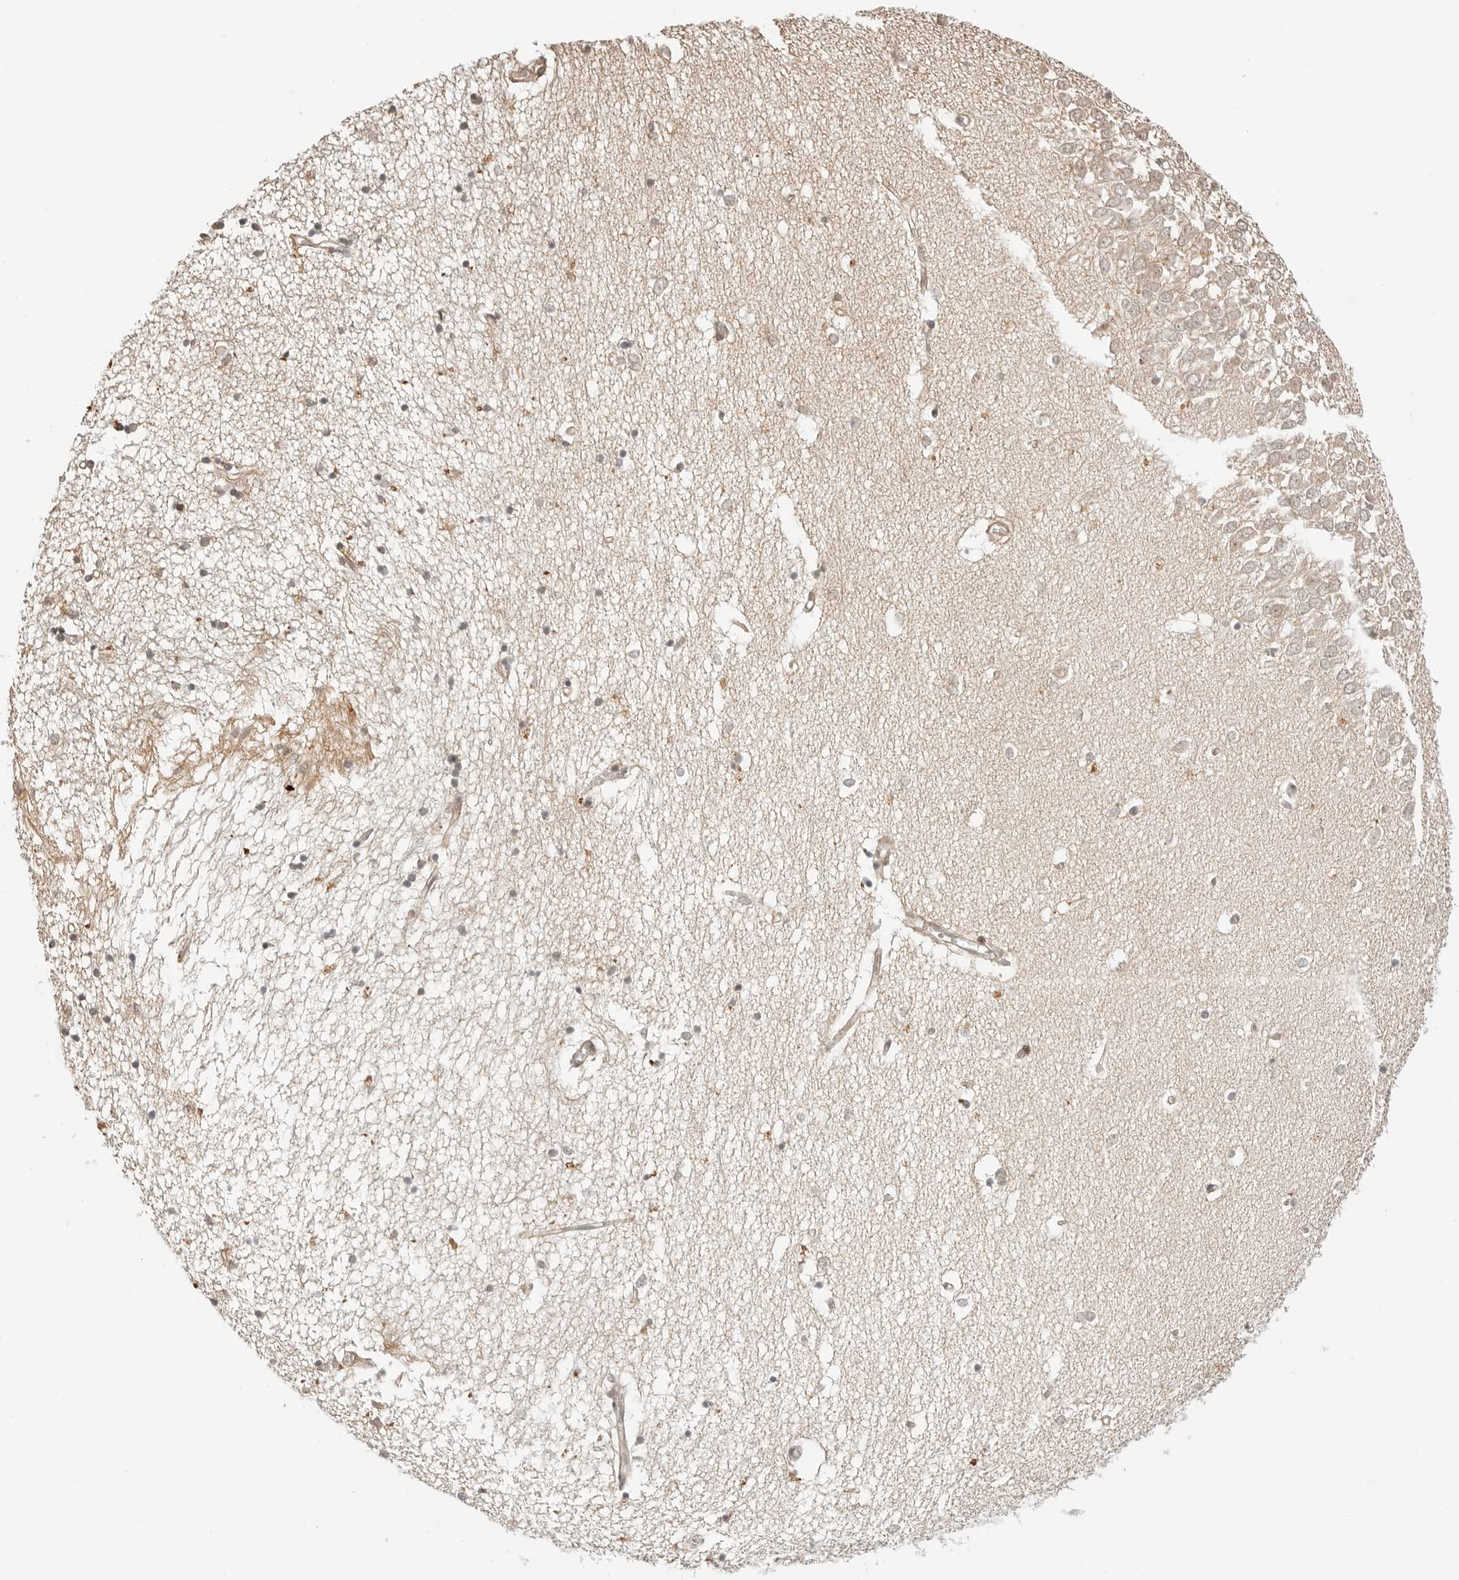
{"staining": {"intensity": "weak", "quantity": "25%-75%", "location": "nuclear"}, "tissue": "hippocampus", "cell_type": "Glial cells", "image_type": "normal", "snomed": [{"axis": "morphology", "description": "Normal tissue, NOS"}, {"axis": "topography", "description": "Hippocampus"}], "caption": "Glial cells show weak nuclear expression in about 25%-75% of cells in benign hippocampus.", "gene": "GEM", "patient": {"sex": "male", "age": 70}}